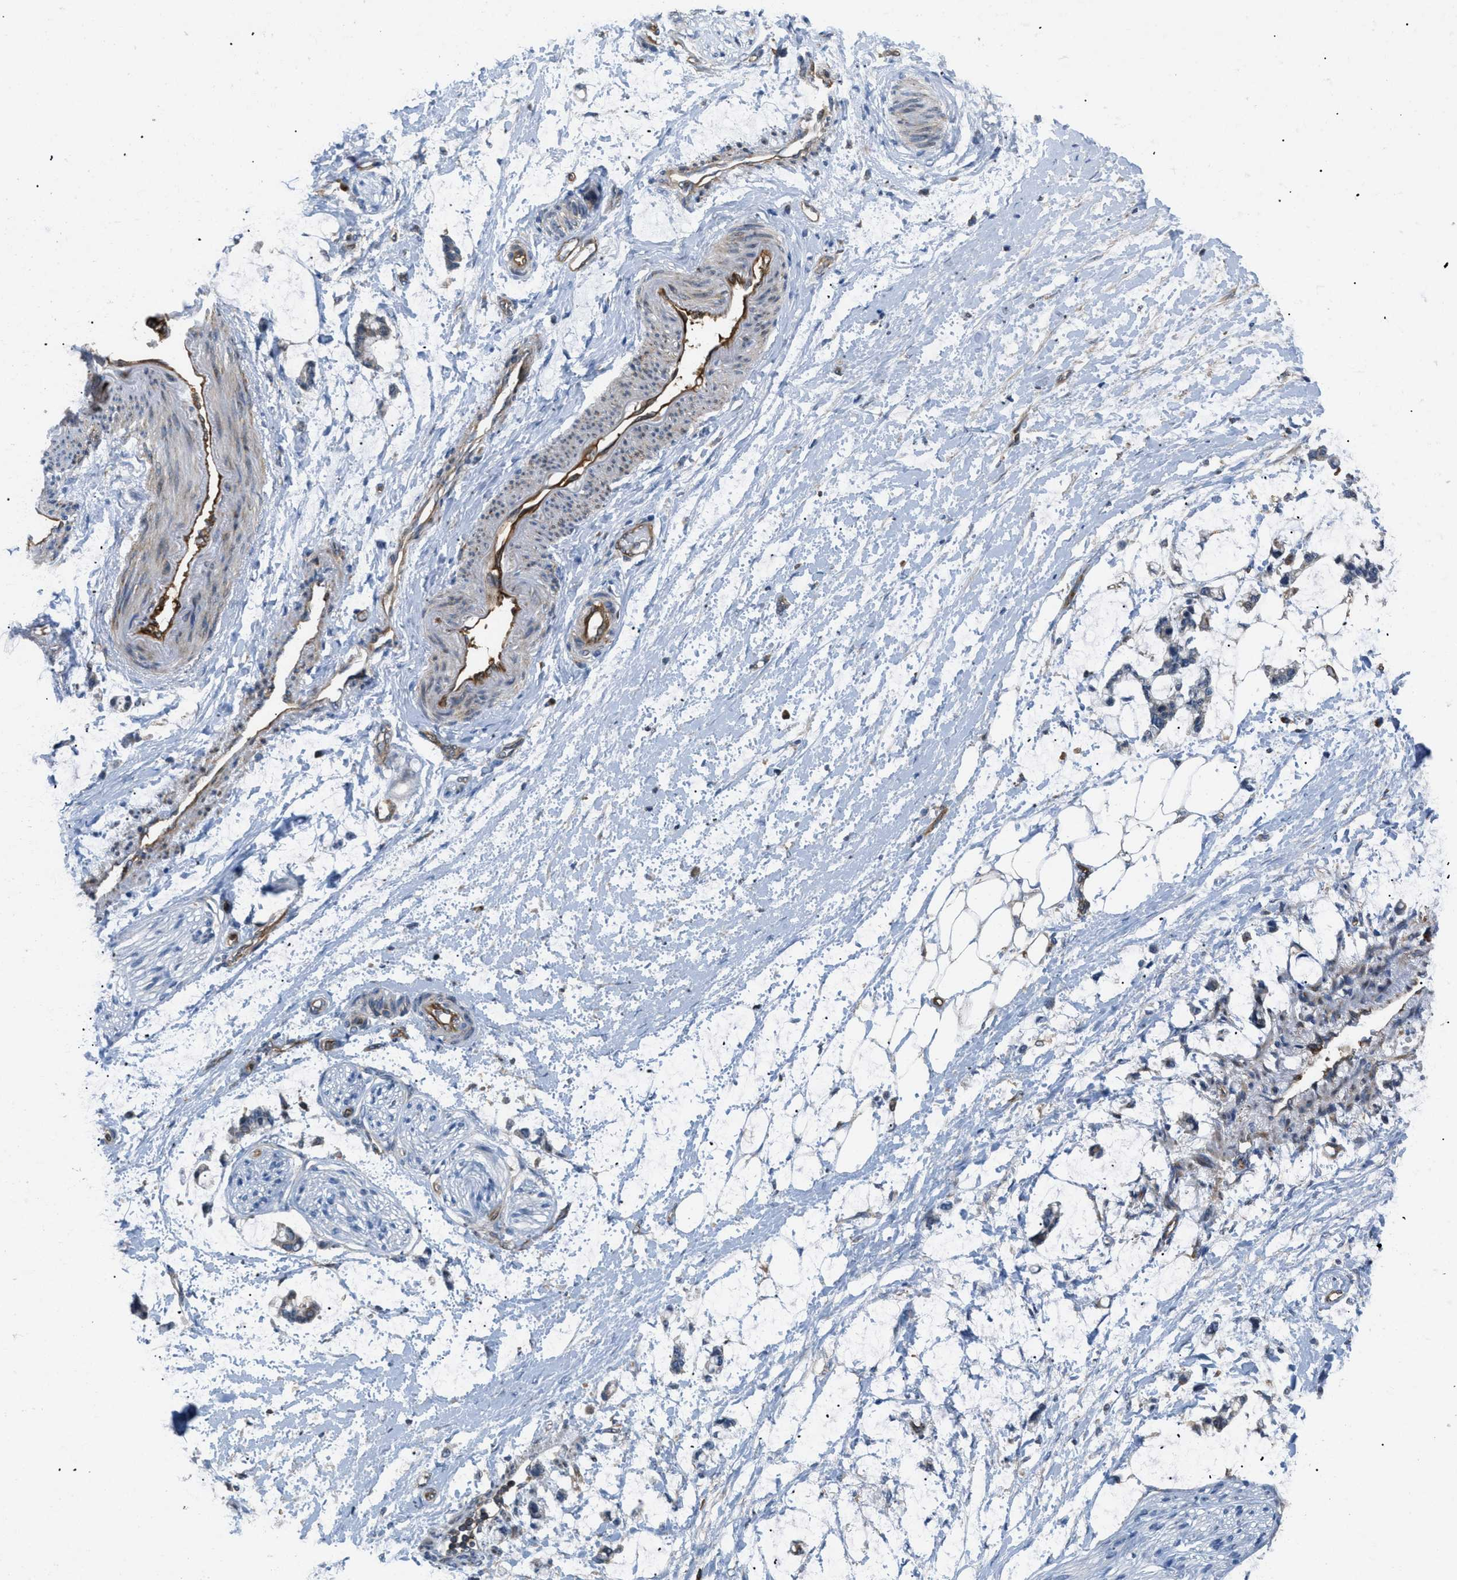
{"staining": {"intensity": "negative", "quantity": "none", "location": "none"}, "tissue": "adipose tissue", "cell_type": "Adipocytes", "image_type": "normal", "snomed": [{"axis": "morphology", "description": "Normal tissue, NOS"}, {"axis": "morphology", "description": "Adenocarcinoma, NOS"}, {"axis": "topography", "description": "Colon"}, {"axis": "topography", "description": "Peripheral nerve tissue"}], "caption": "Protein analysis of normal adipose tissue shows no significant positivity in adipocytes.", "gene": "ATP2A3", "patient": {"sex": "male", "age": 14}}